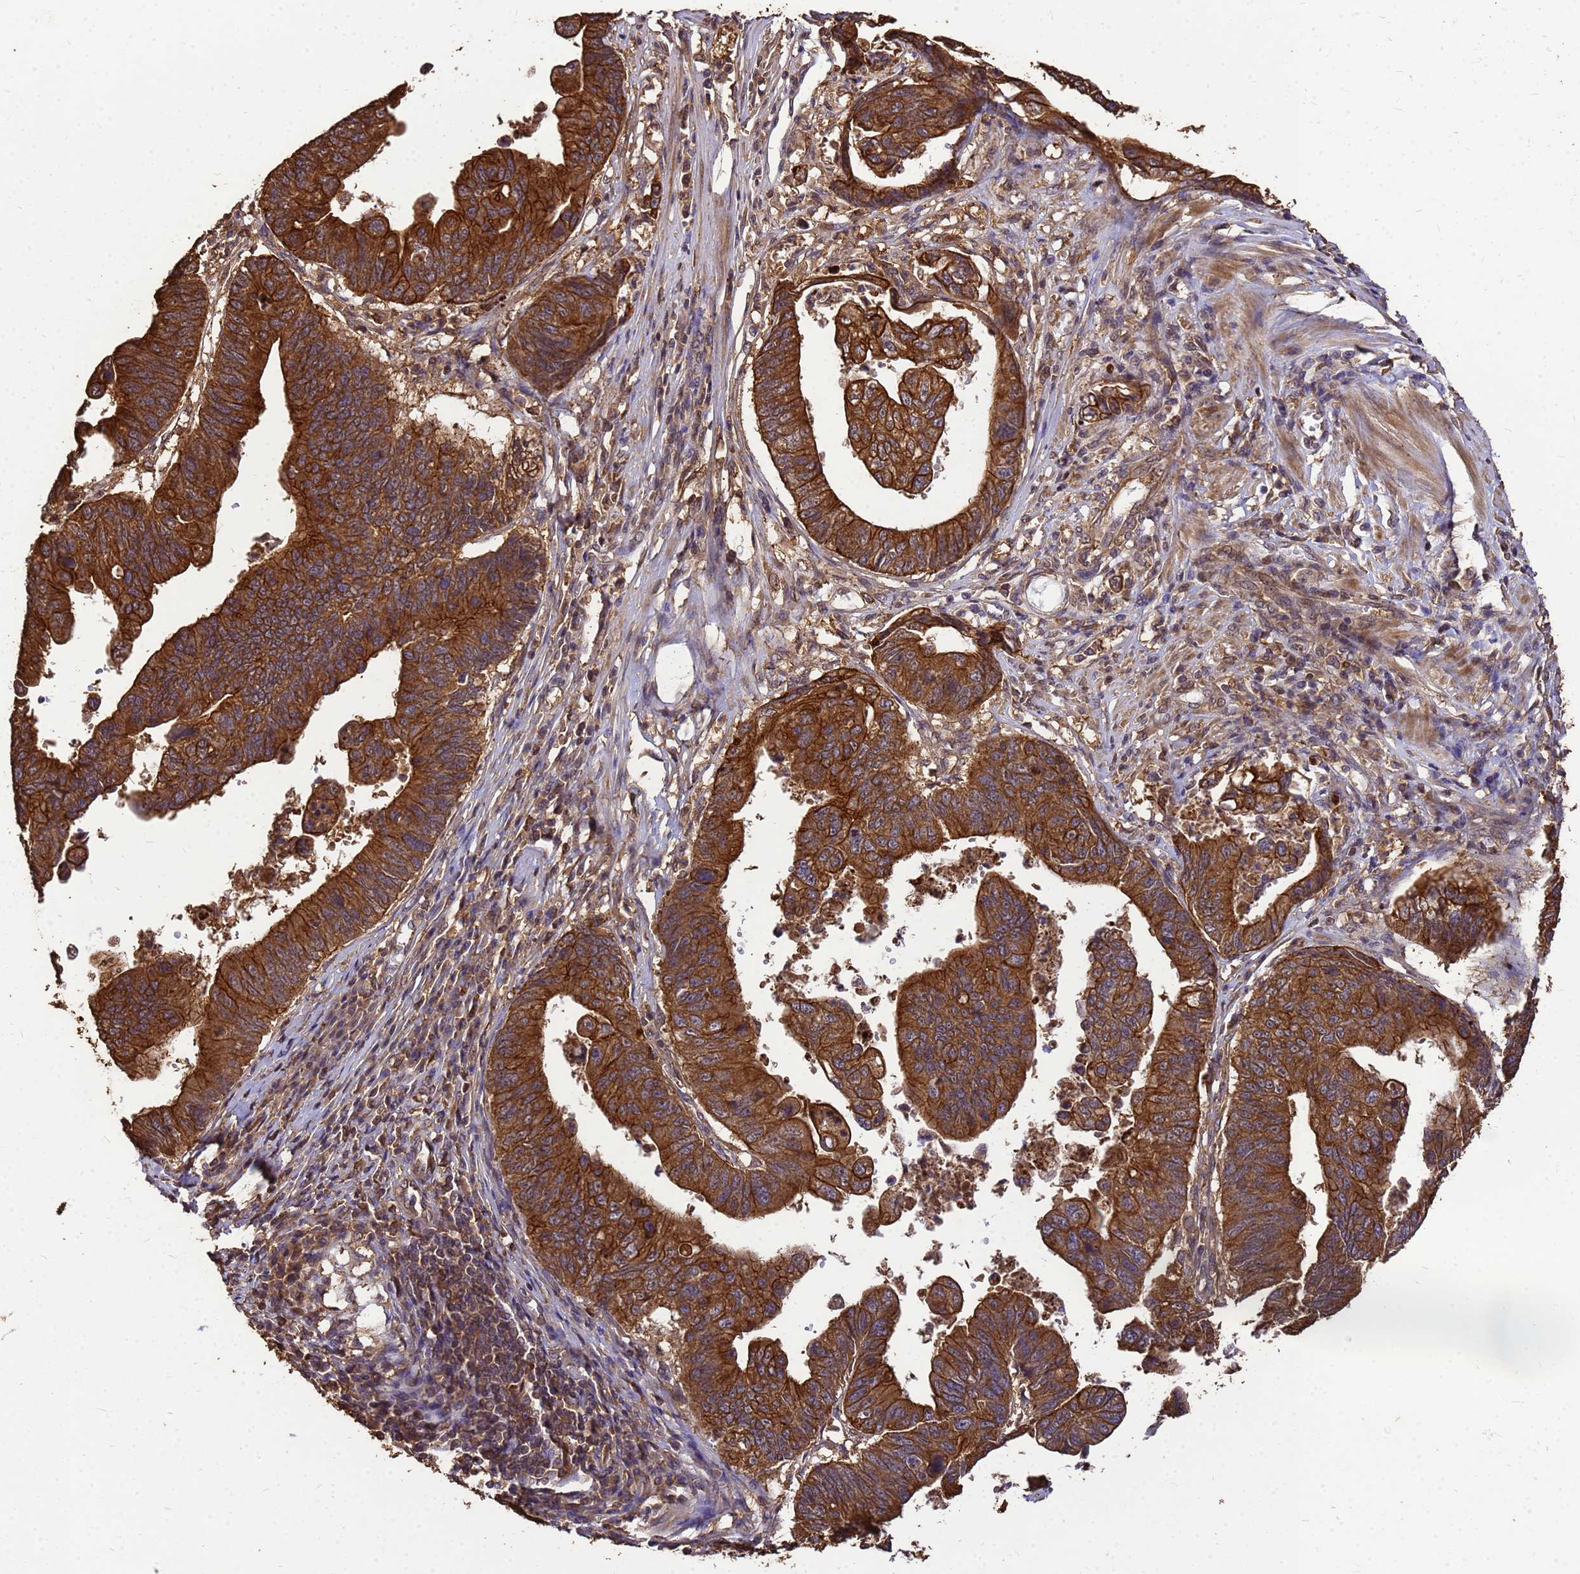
{"staining": {"intensity": "strong", "quantity": ">75%", "location": "cytoplasmic/membranous"}, "tissue": "stomach cancer", "cell_type": "Tumor cells", "image_type": "cancer", "snomed": [{"axis": "morphology", "description": "Adenocarcinoma, NOS"}, {"axis": "topography", "description": "Stomach"}], "caption": "Stomach cancer stained for a protein (brown) exhibits strong cytoplasmic/membranous positive staining in approximately >75% of tumor cells.", "gene": "ZNF618", "patient": {"sex": "male", "age": 59}}